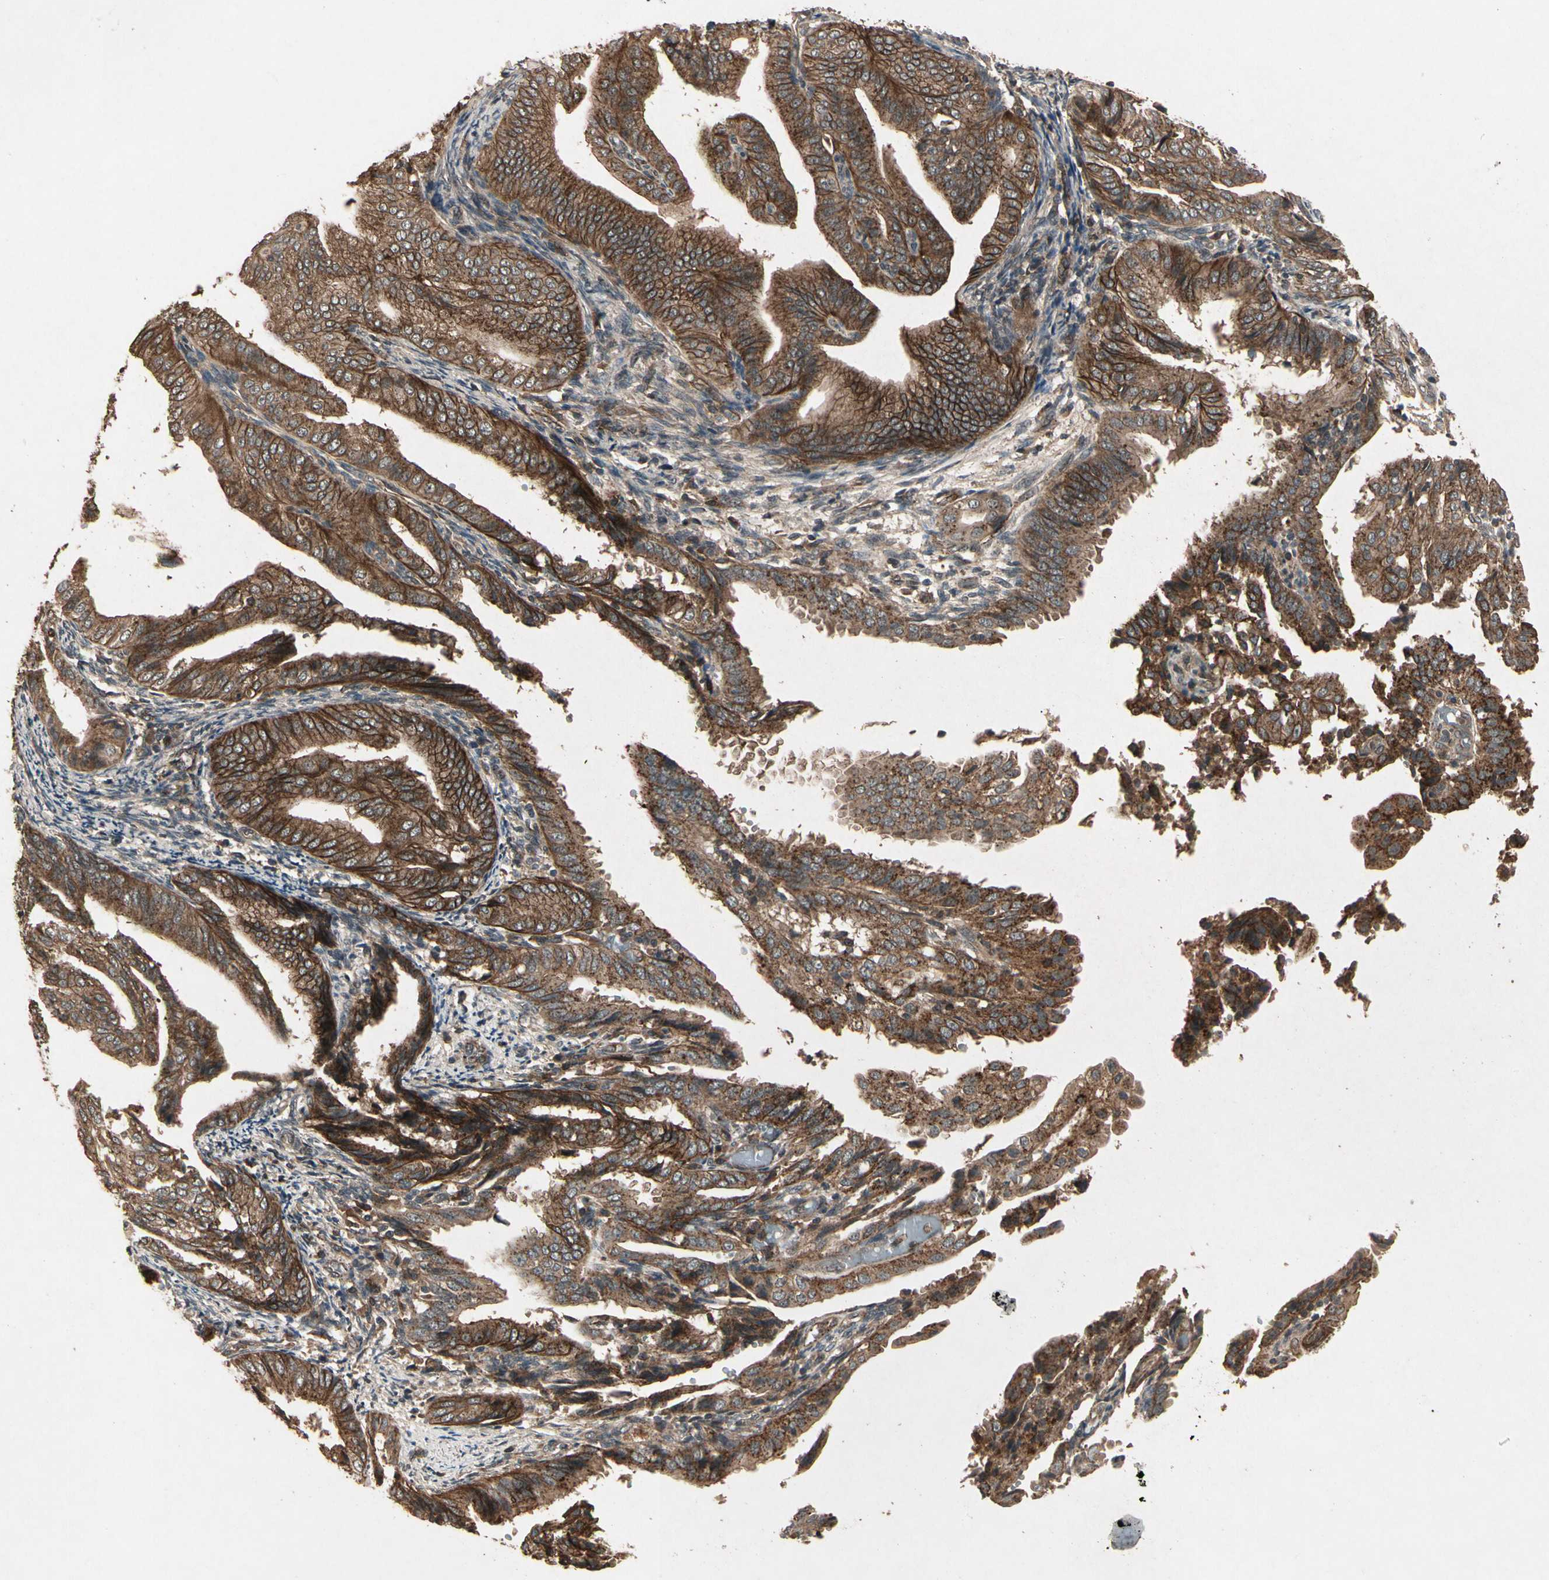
{"staining": {"intensity": "strong", "quantity": ">75%", "location": "cytoplasmic/membranous"}, "tissue": "endometrial cancer", "cell_type": "Tumor cells", "image_type": "cancer", "snomed": [{"axis": "morphology", "description": "Adenocarcinoma, NOS"}, {"axis": "topography", "description": "Endometrium"}], "caption": "Immunohistochemistry image of neoplastic tissue: adenocarcinoma (endometrial) stained using immunohistochemistry demonstrates high levels of strong protein expression localized specifically in the cytoplasmic/membranous of tumor cells, appearing as a cytoplasmic/membranous brown color.", "gene": "FLOT1", "patient": {"sex": "female", "age": 58}}